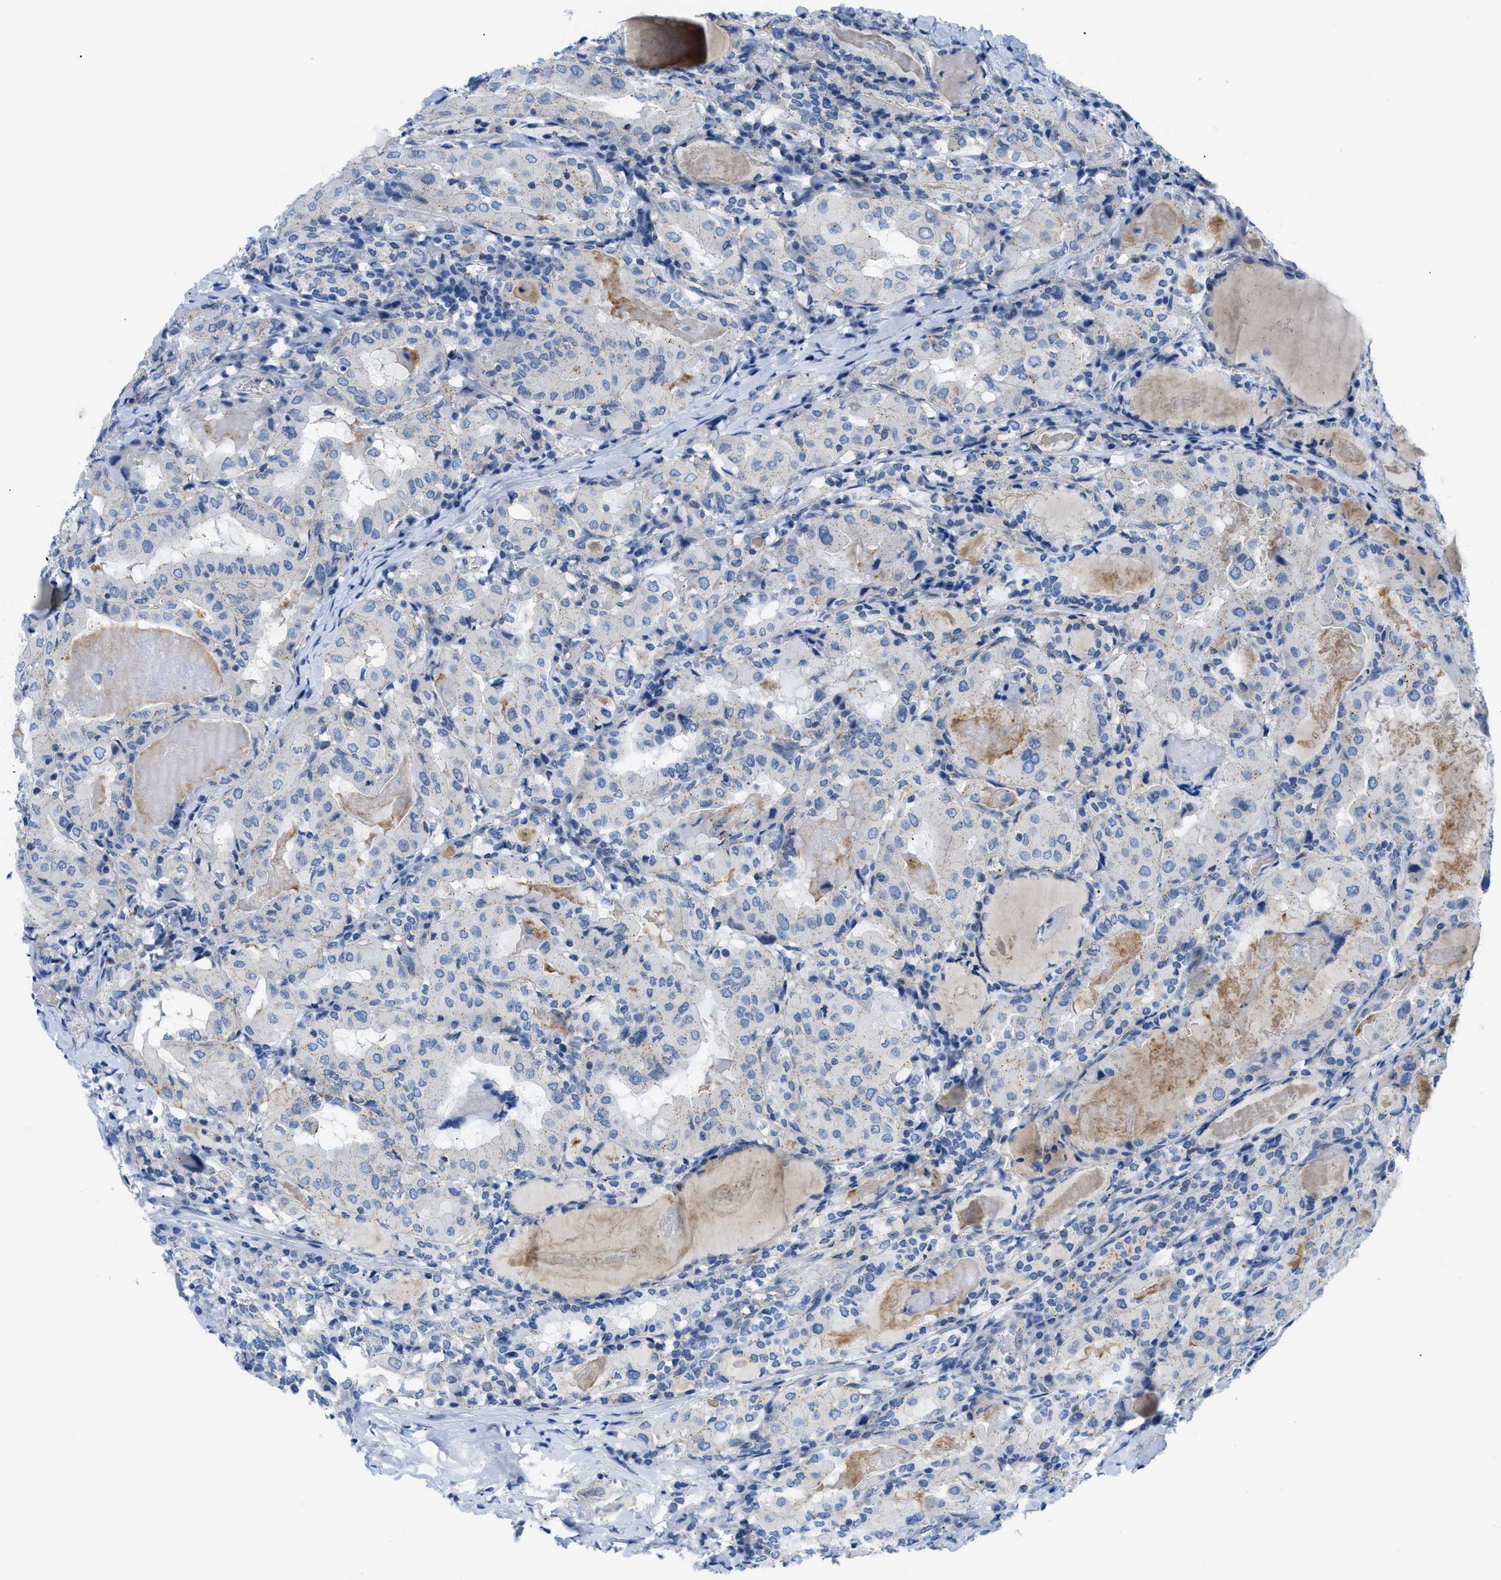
{"staining": {"intensity": "weak", "quantity": "<25%", "location": "cytoplasmic/membranous"}, "tissue": "thyroid cancer", "cell_type": "Tumor cells", "image_type": "cancer", "snomed": [{"axis": "morphology", "description": "Papillary adenocarcinoma, NOS"}, {"axis": "topography", "description": "Thyroid gland"}], "caption": "Protein analysis of papillary adenocarcinoma (thyroid) demonstrates no significant staining in tumor cells. (IHC, brightfield microscopy, high magnification).", "gene": "FDCSP", "patient": {"sex": "female", "age": 42}}